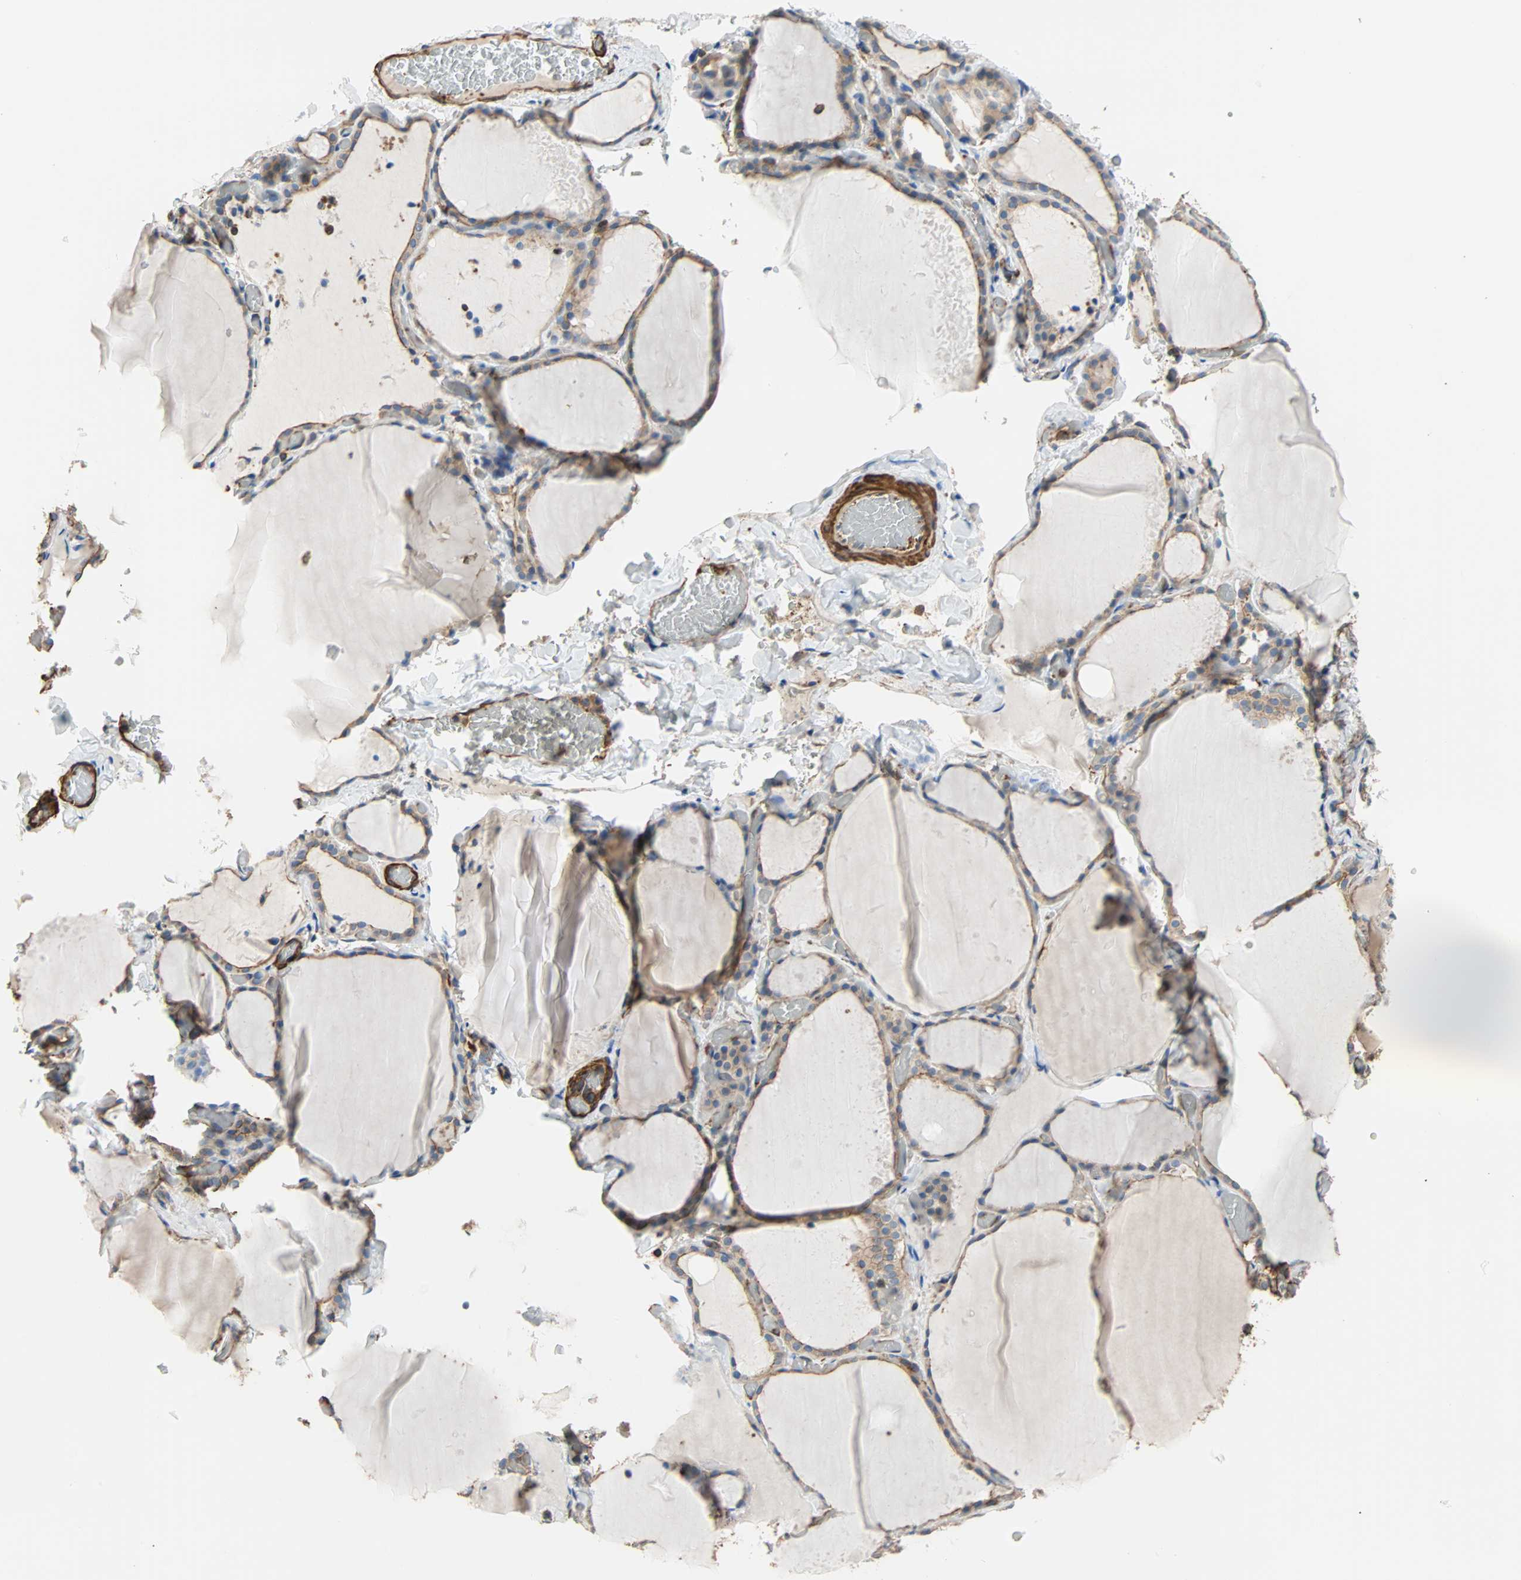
{"staining": {"intensity": "moderate", "quantity": "25%-75%", "location": "cytoplasmic/membranous"}, "tissue": "thyroid gland", "cell_type": "Glandular cells", "image_type": "normal", "snomed": [{"axis": "morphology", "description": "Normal tissue, NOS"}, {"axis": "topography", "description": "Thyroid gland"}], "caption": "The histopathology image reveals immunohistochemical staining of benign thyroid gland. There is moderate cytoplasmic/membranous positivity is seen in approximately 25%-75% of glandular cells.", "gene": "GALNT10", "patient": {"sex": "female", "age": 22}}